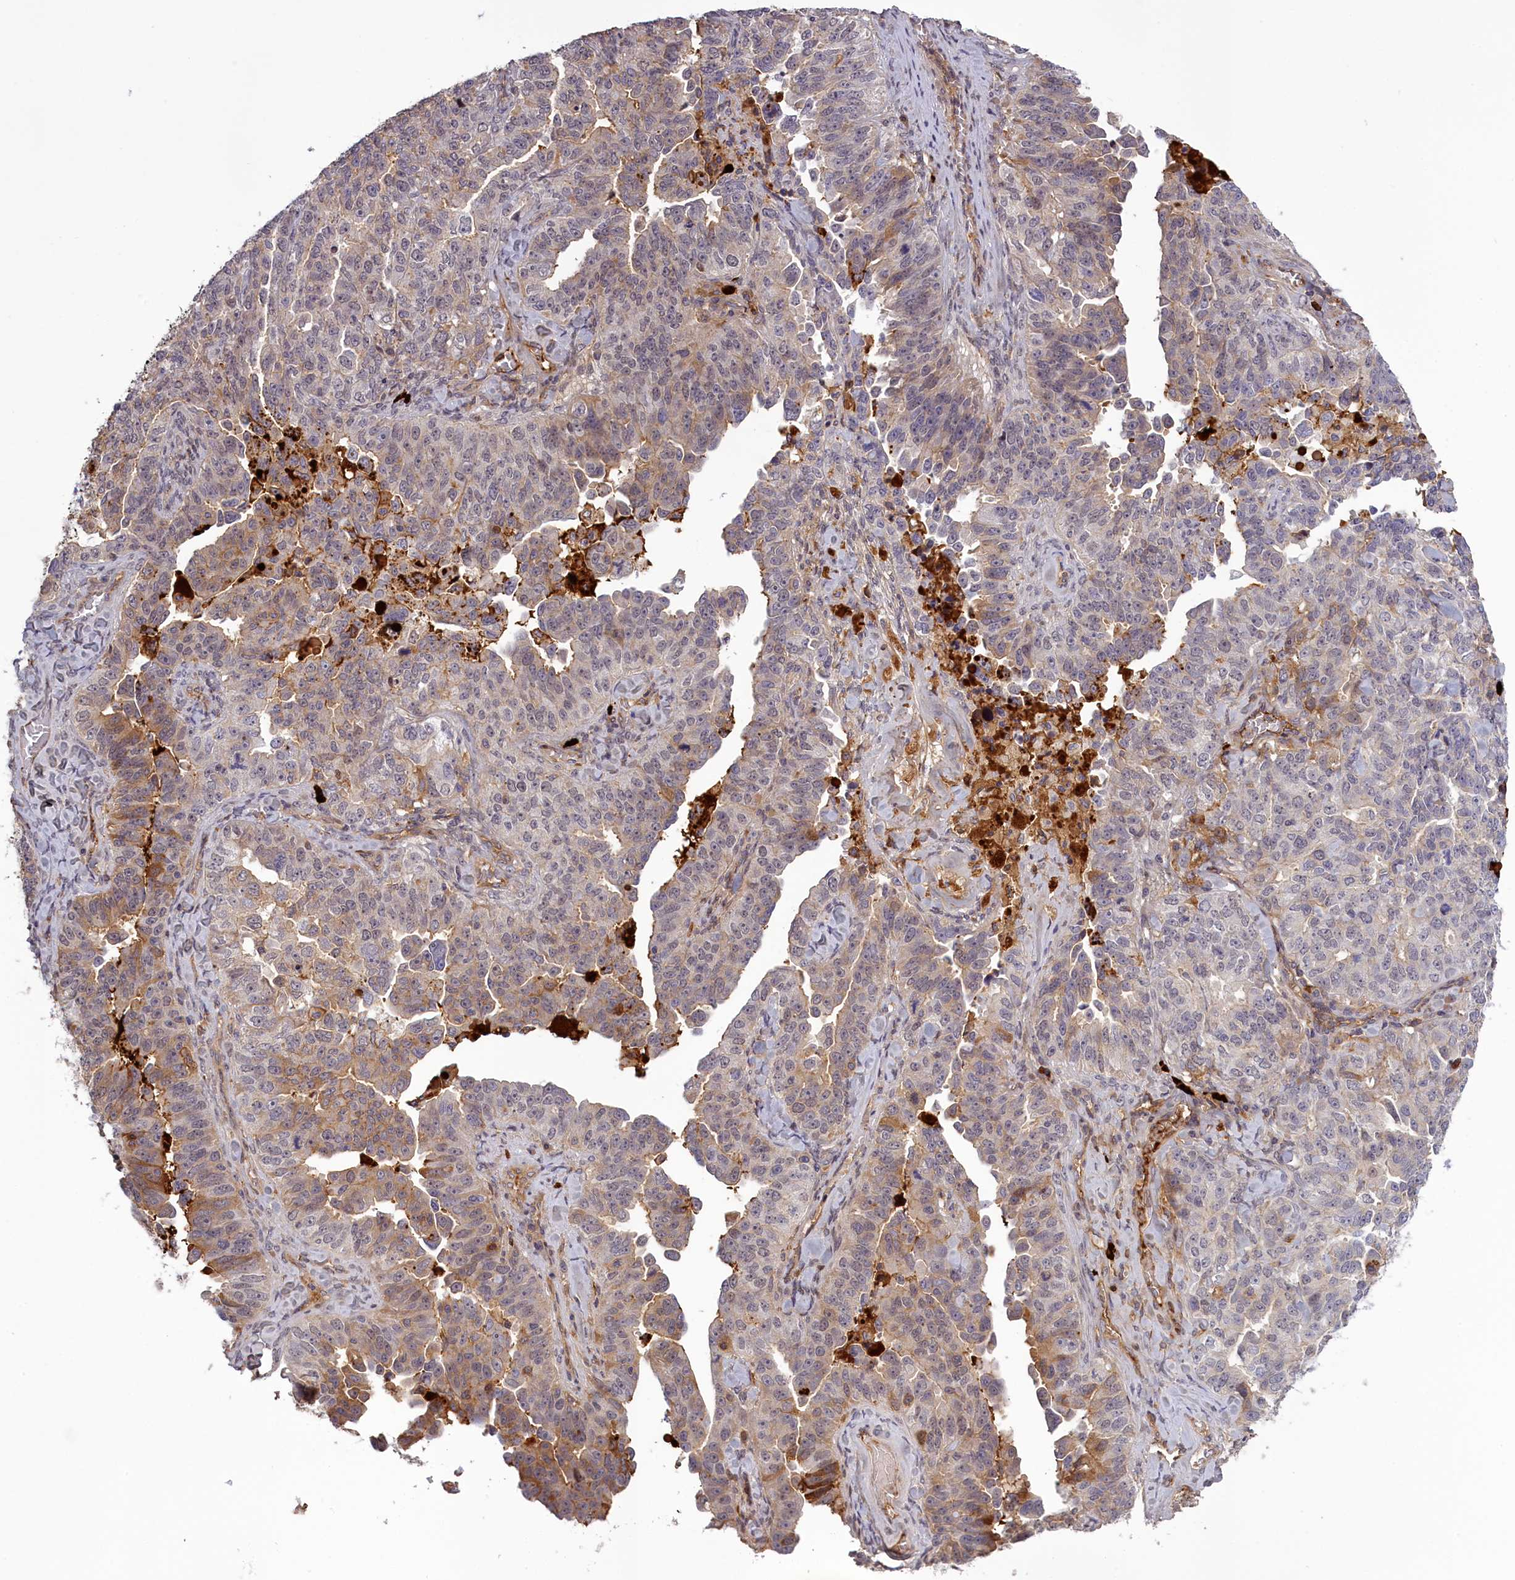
{"staining": {"intensity": "moderate", "quantity": "<25%", "location": "cytoplasmic/membranous"}, "tissue": "ovarian cancer", "cell_type": "Tumor cells", "image_type": "cancer", "snomed": [{"axis": "morphology", "description": "Carcinoma, endometroid"}, {"axis": "topography", "description": "Ovary"}], "caption": "Moderate cytoplasmic/membranous protein staining is appreciated in about <25% of tumor cells in endometroid carcinoma (ovarian).", "gene": "RRAD", "patient": {"sex": "female", "age": 62}}